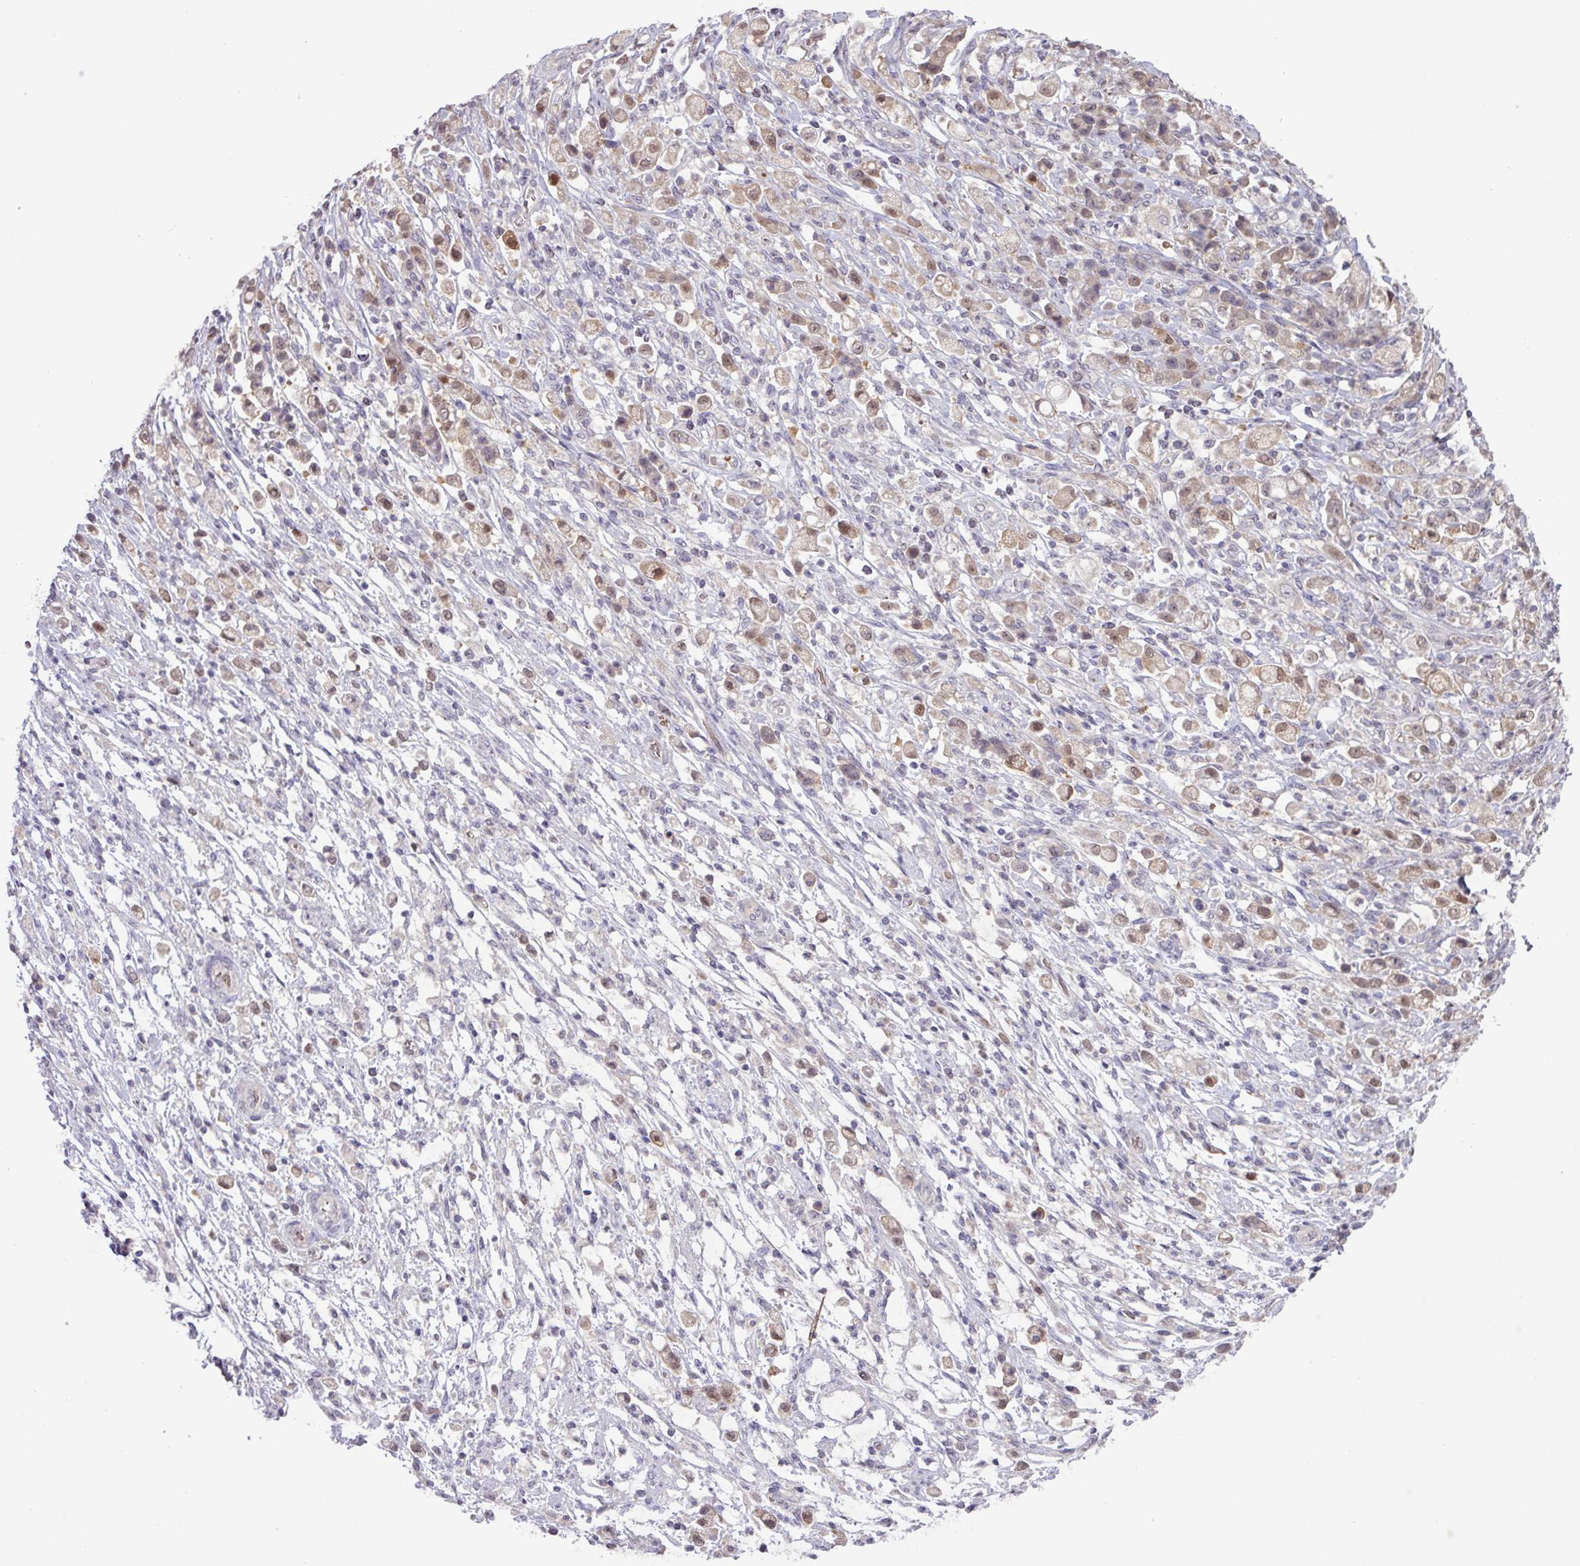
{"staining": {"intensity": "moderate", "quantity": "25%-75%", "location": "cytoplasmic/membranous,nuclear"}, "tissue": "stomach cancer", "cell_type": "Tumor cells", "image_type": "cancer", "snomed": [{"axis": "morphology", "description": "Adenocarcinoma, NOS"}, {"axis": "topography", "description": "Stomach"}], "caption": "Approximately 25%-75% of tumor cells in human adenocarcinoma (stomach) show moderate cytoplasmic/membranous and nuclear protein expression as visualized by brown immunohistochemical staining.", "gene": "SLC5A10", "patient": {"sex": "female", "age": 60}}